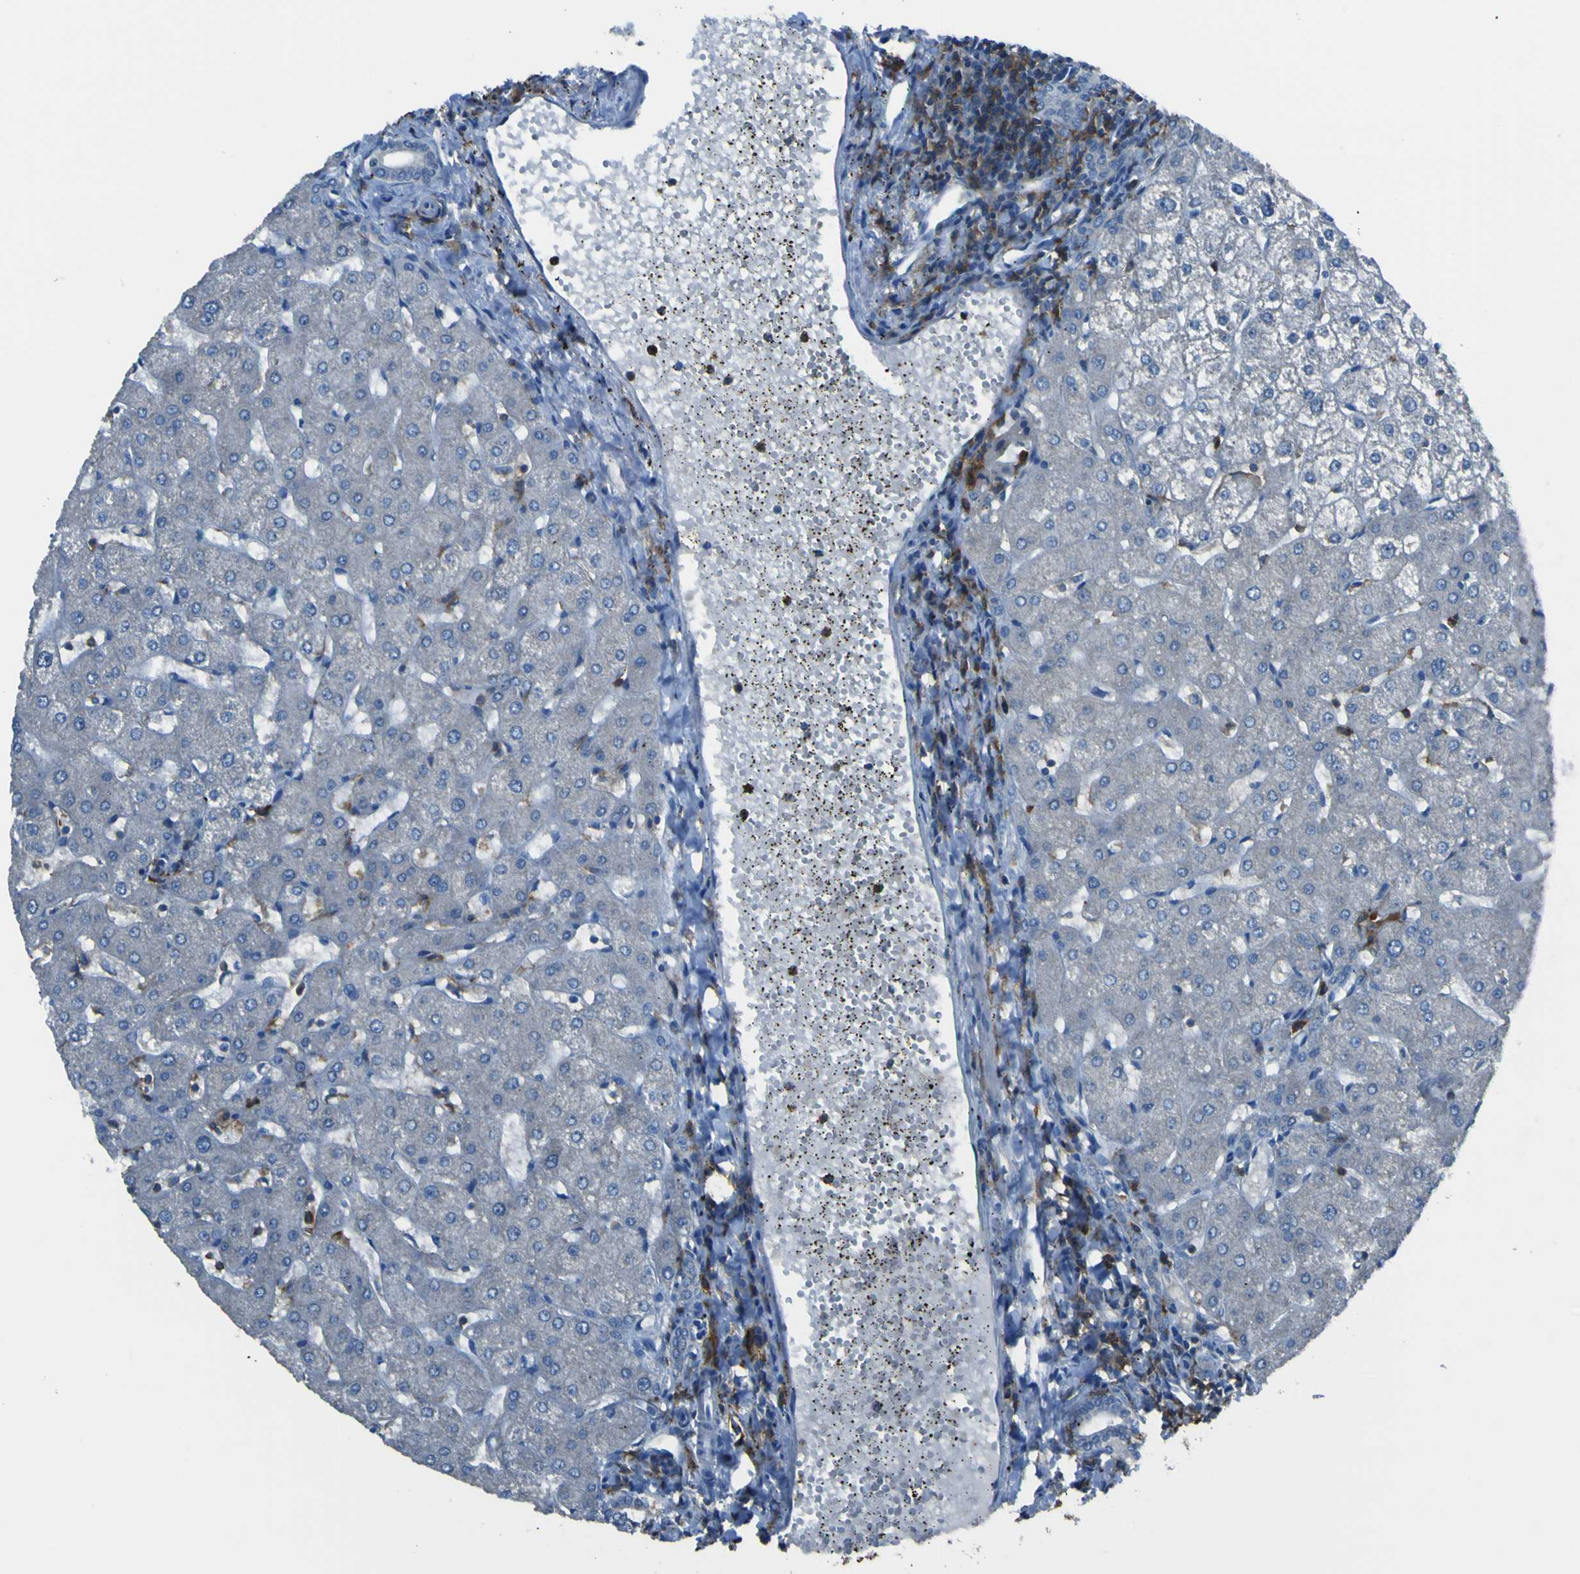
{"staining": {"intensity": "negative", "quantity": "none", "location": "none"}, "tissue": "liver", "cell_type": "Cholangiocytes", "image_type": "normal", "snomed": [{"axis": "morphology", "description": "Normal tissue, NOS"}, {"axis": "topography", "description": "Liver"}], "caption": "Immunohistochemistry of unremarkable human liver displays no positivity in cholangiocytes.", "gene": "LAIR1", "patient": {"sex": "male", "age": 67}}